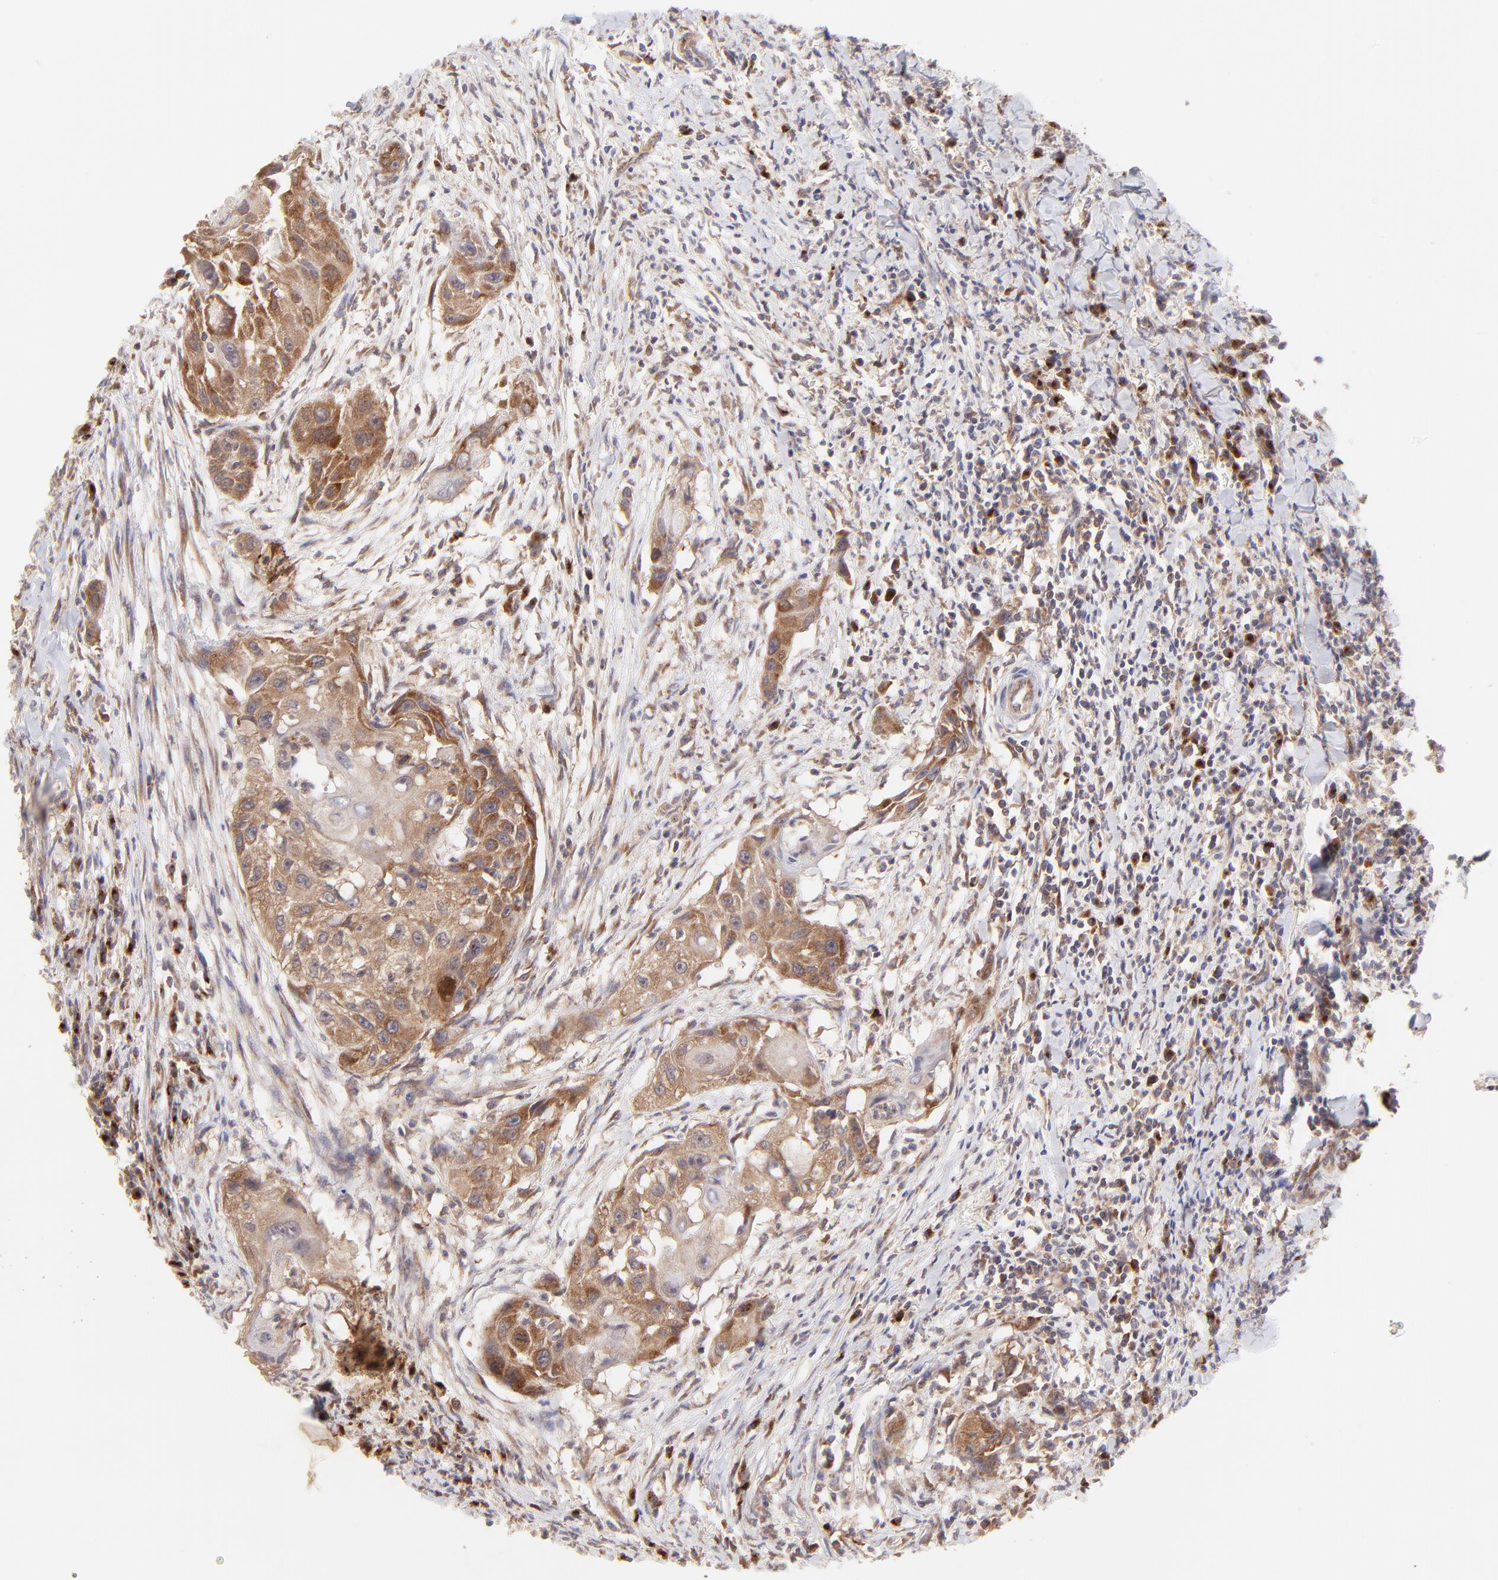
{"staining": {"intensity": "moderate", "quantity": ">75%", "location": "cytoplasmic/membranous"}, "tissue": "head and neck cancer", "cell_type": "Tumor cells", "image_type": "cancer", "snomed": [{"axis": "morphology", "description": "Squamous cell carcinoma, NOS"}, {"axis": "topography", "description": "Head-Neck"}], "caption": "Protein positivity by immunohistochemistry reveals moderate cytoplasmic/membranous positivity in about >75% of tumor cells in squamous cell carcinoma (head and neck).", "gene": "TNRC6B", "patient": {"sex": "male", "age": 64}}